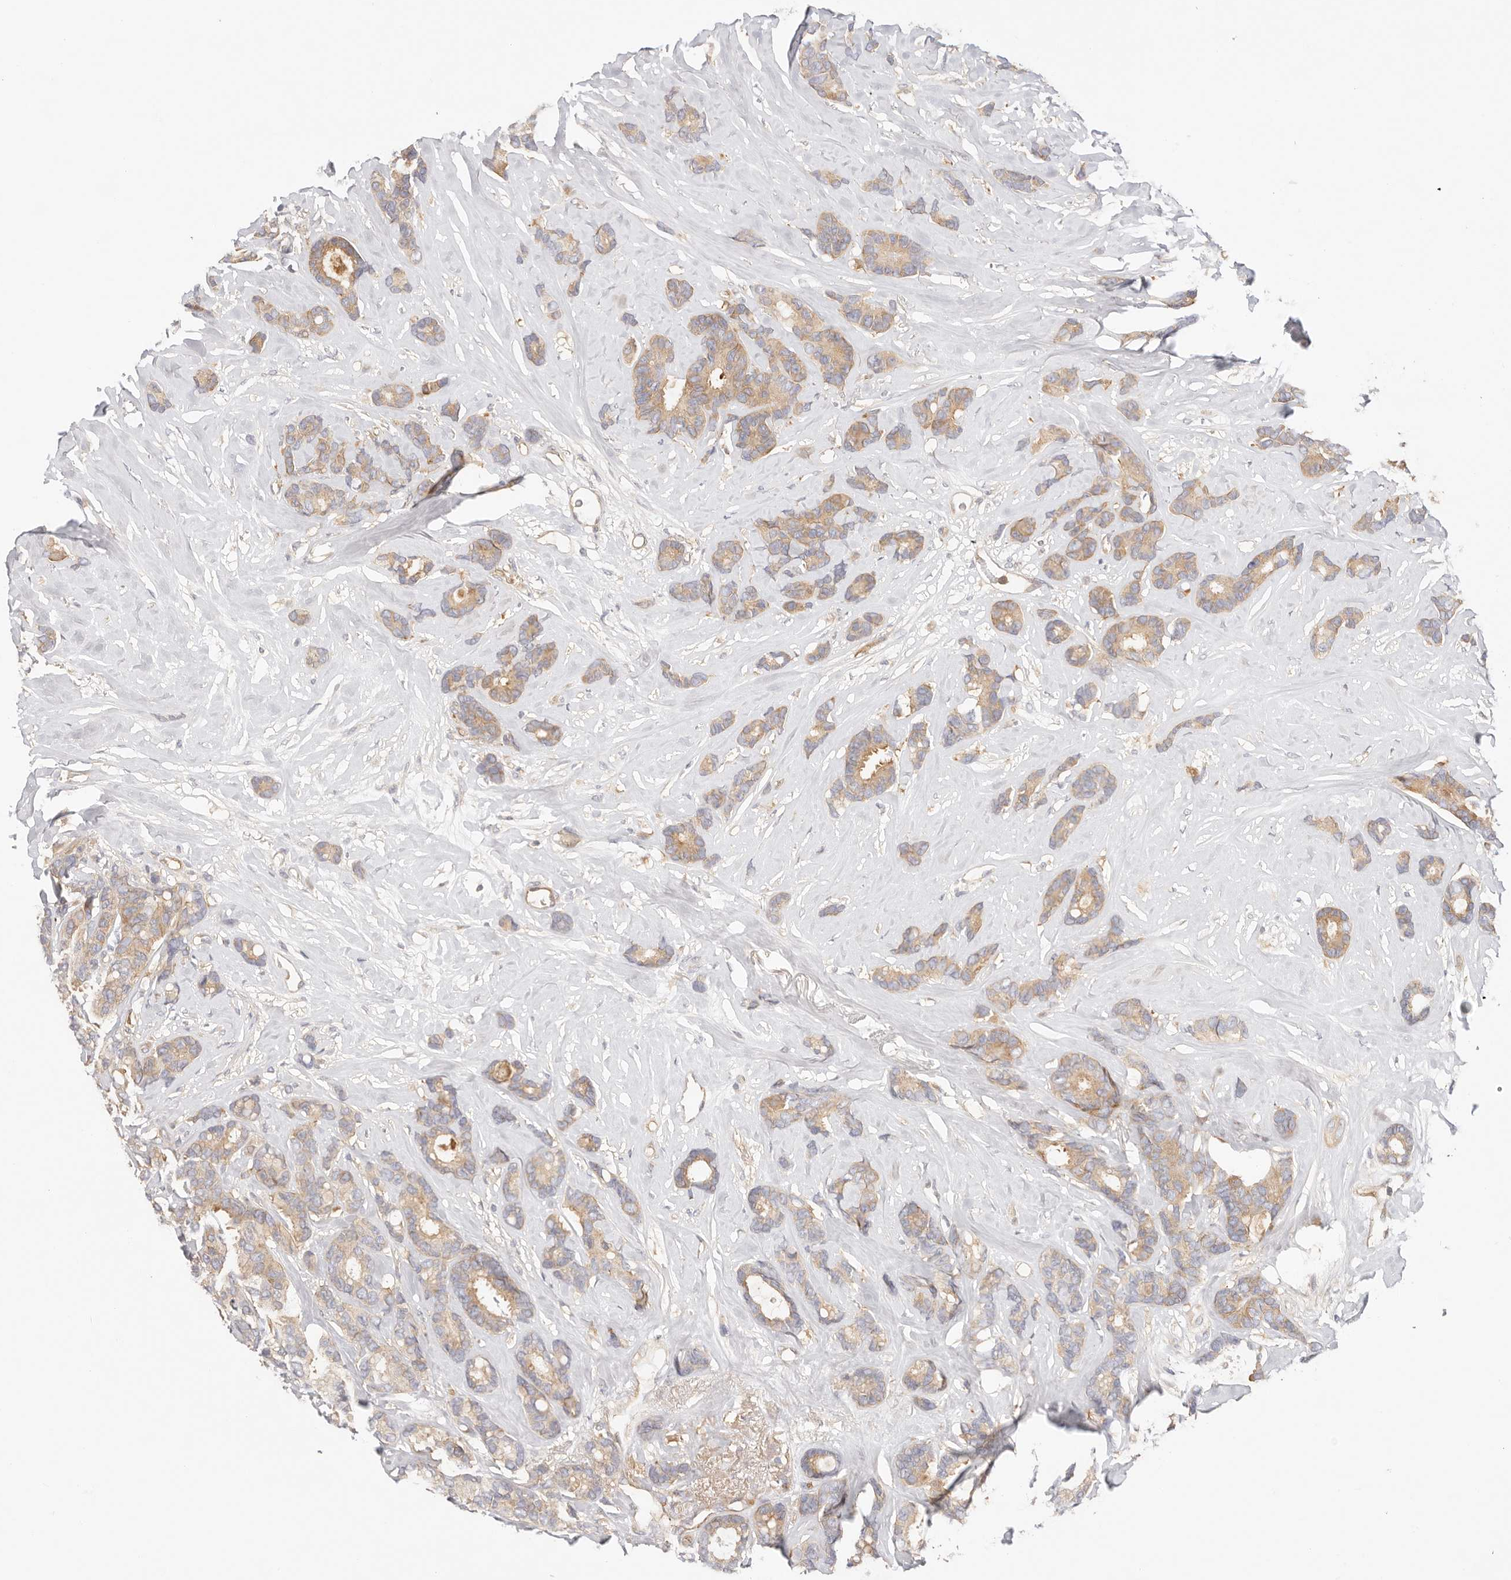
{"staining": {"intensity": "moderate", "quantity": ">75%", "location": "cytoplasmic/membranous"}, "tissue": "breast cancer", "cell_type": "Tumor cells", "image_type": "cancer", "snomed": [{"axis": "morphology", "description": "Duct carcinoma"}, {"axis": "topography", "description": "Breast"}], "caption": "Protein staining exhibits moderate cytoplasmic/membranous positivity in approximately >75% of tumor cells in breast cancer.", "gene": "KCMF1", "patient": {"sex": "female", "age": 87}}